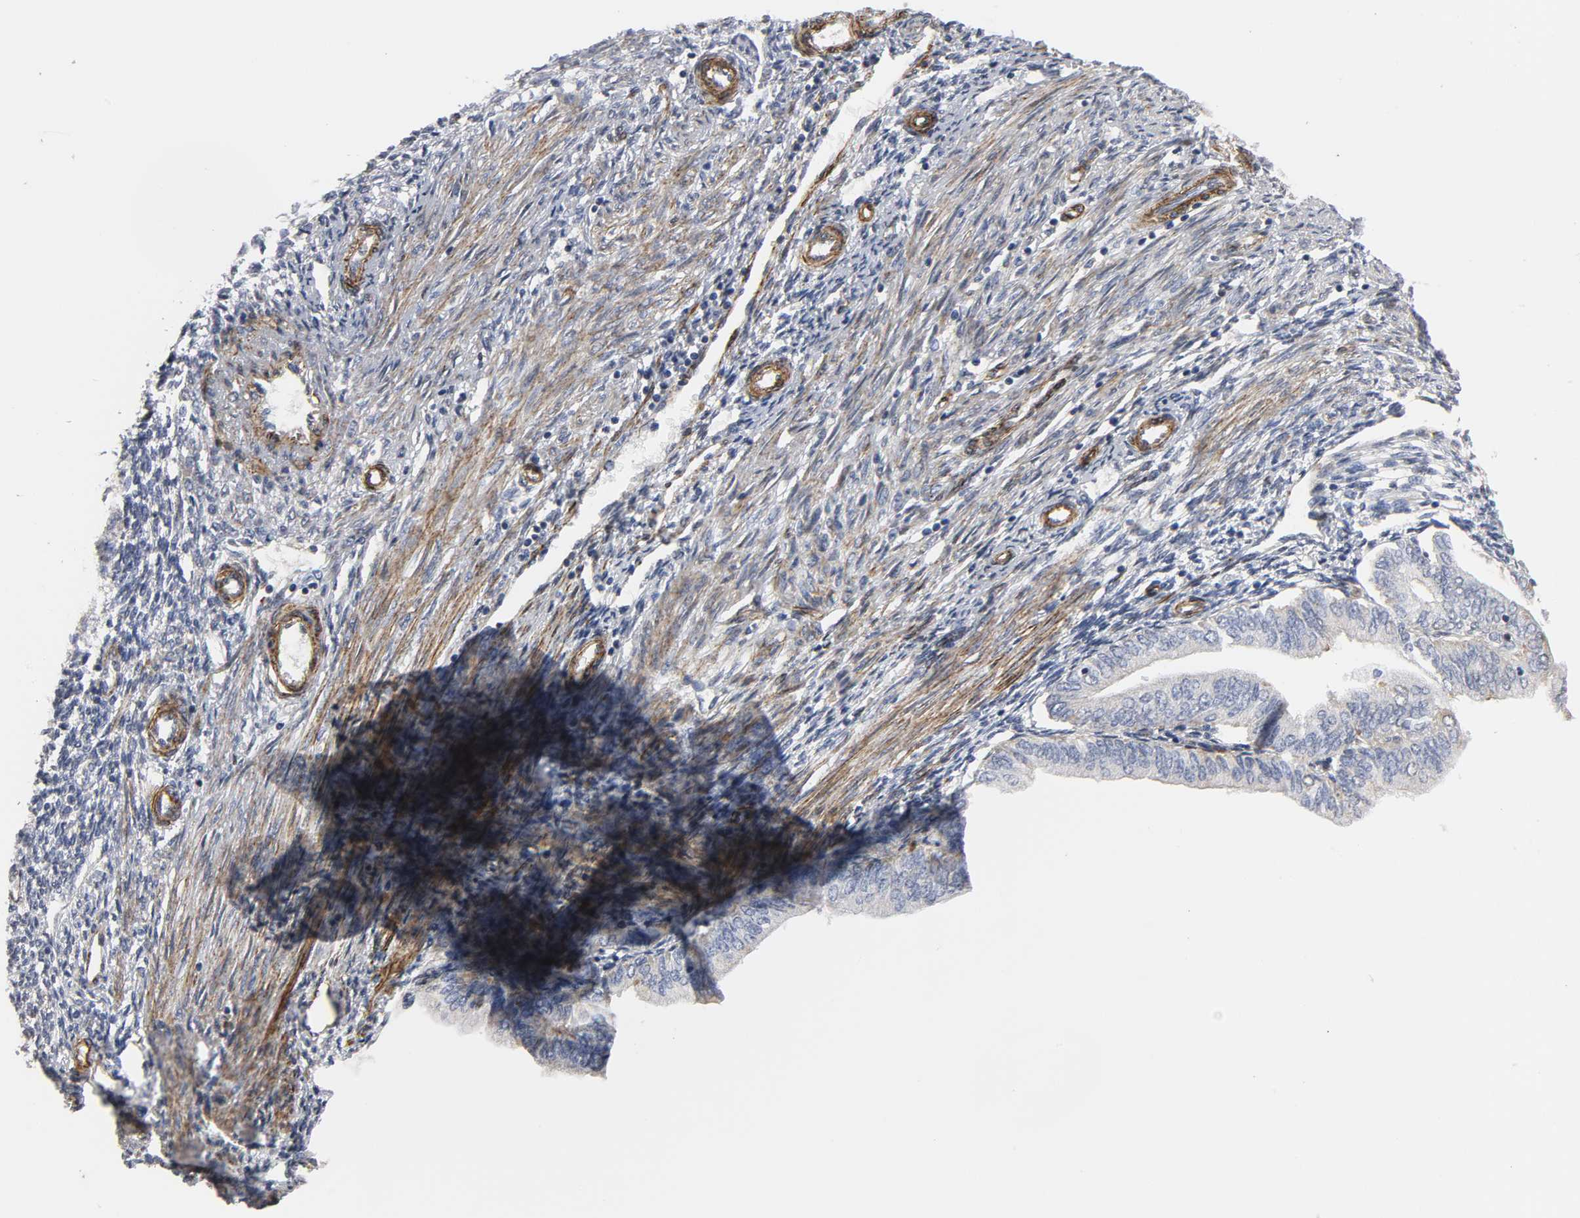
{"staining": {"intensity": "negative", "quantity": "none", "location": "none"}, "tissue": "endometrial cancer", "cell_type": "Tumor cells", "image_type": "cancer", "snomed": [{"axis": "morphology", "description": "Adenocarcinoma, NOS"}, {"axis": "topography", "description": "Endometrium"}], "caption": "This is a histopathology image of immunohistochemistry staining of endometrial cancer (adenocarcinoma), which shows no staining in tumor cells. (DAB immunohistochemistry (IHC) with hematoxylin counter stain).", "gene": "GNG2", "patient": {"sex": "female", "age": 51}}